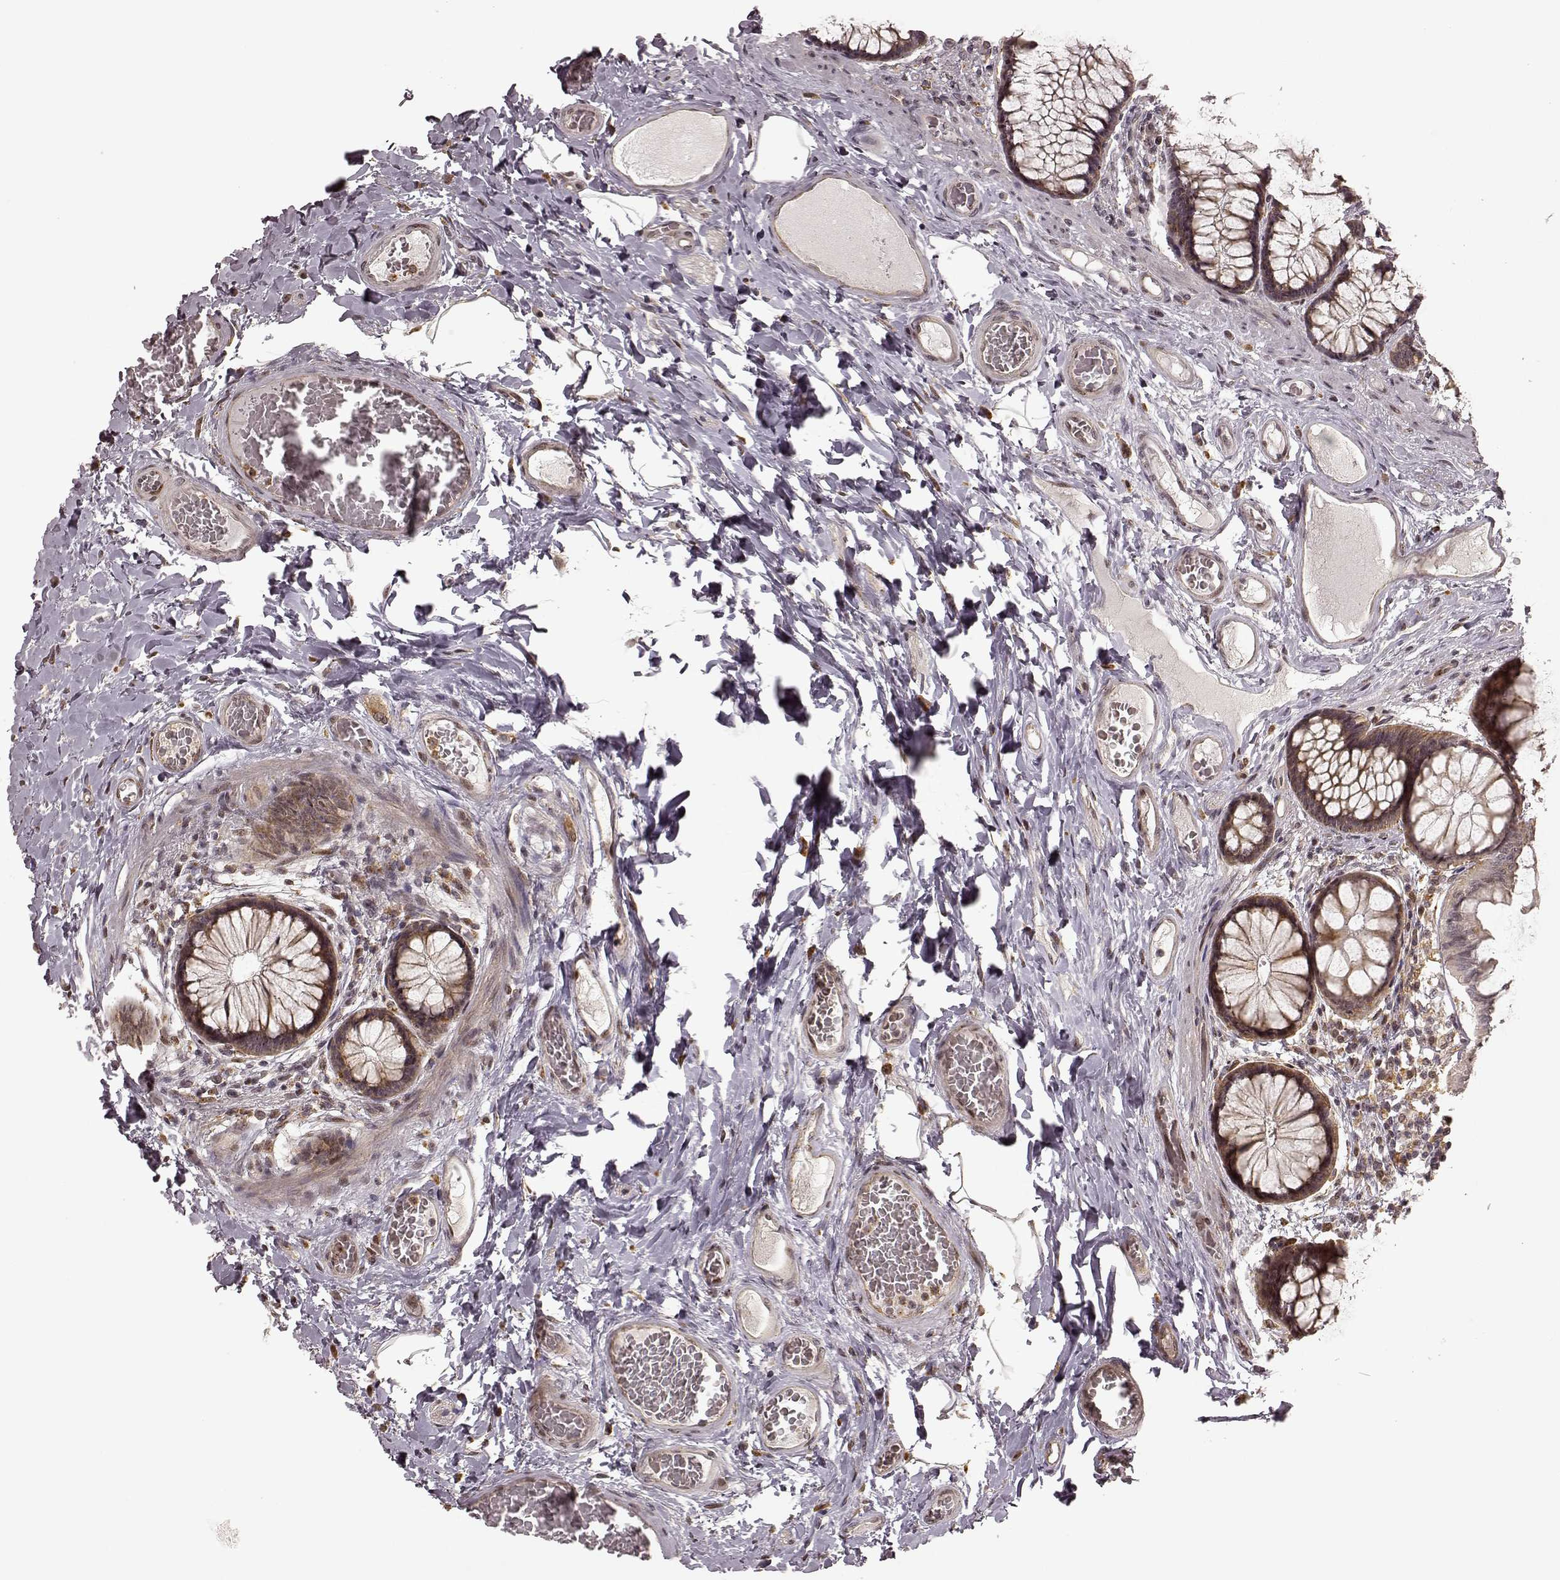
{"staining": {"intensity": "weak", "quantity": "25%-75%", "location": "cytoplasmic/membranous"}, "tissue": "colon", "cell_type": "Endothelial cells", "image_type": "normal", "snomed": [{"axis": "morphology", "description": "Normal tissue, NOS"}, {"axis": "topography", "description": "Colon"}], "caption": "Immunohistochemistry (IHC) photomicrograph of benign human colon stained for a protein (brown), which demonstrates low levels of weak cytoplasmic/membranous positivity in approximately 25%-75% of endothelial cells.", "gene": "SLC12A9", "patient": {"sex": "female", "age": 65}}